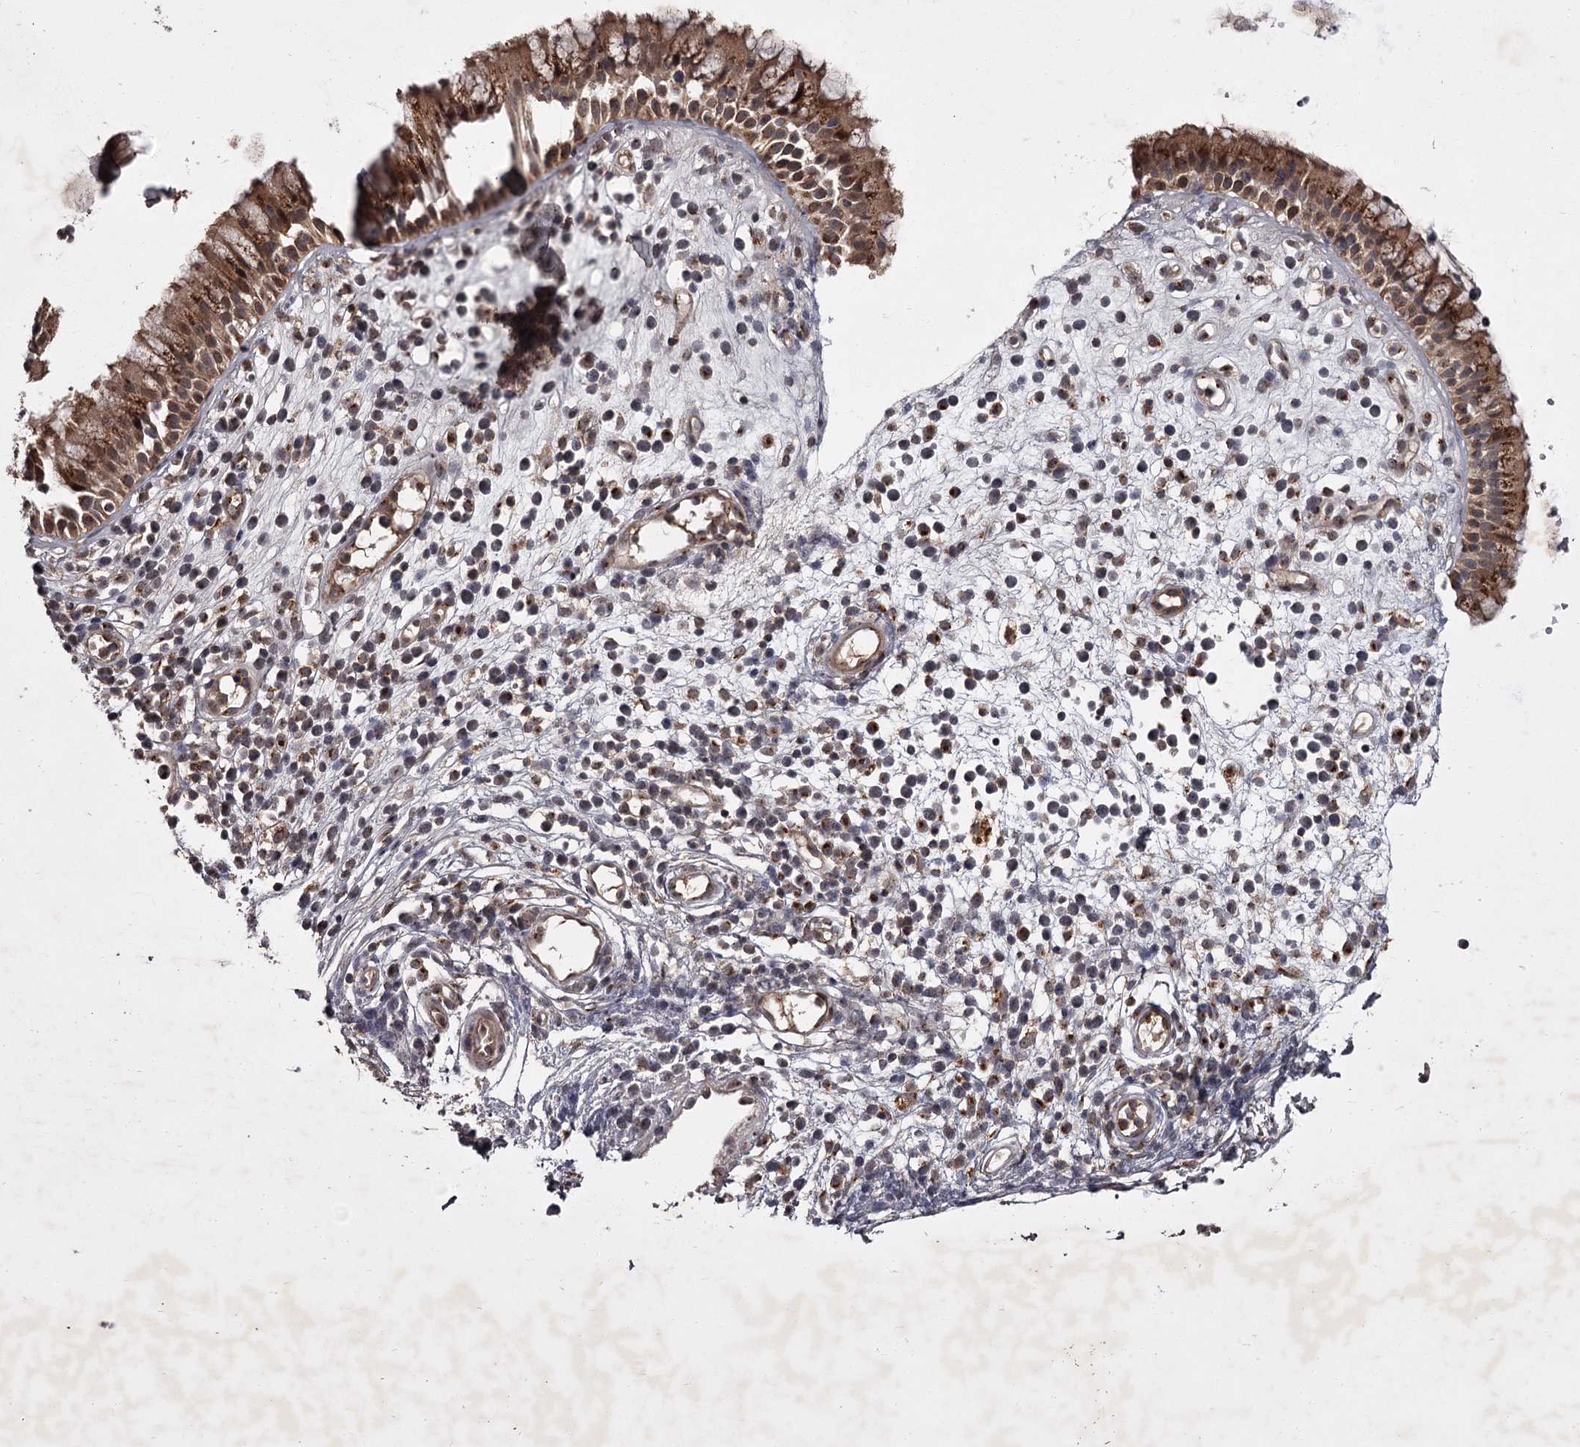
{"staining": {"intensity": "moderate", "quantity": ">75%", "location": "cytoplasmic/membranous"}, "tissue": "nasopharynx", "cell_type": "Respiratory epithelial cells", "image_type": "normal", "snomed": [{"axis": "morphology", "description": "Normal tissue, NOS"}, {"axis": "morphology", "description": "Inflammation, NOS"}, {"axis": "topography", "description": "Nasopharynx"}], "caption": "DAB (3,3'-diaminobenzidine) immunohistochemical staining of unremarkable human nasopharynx displays moderate cytoplasmic/membranous protein positivity in approximately >75% of respiratory epithelial cells.", "gene": "TBC1D23", "patient": {"sex": "male", "age": 29}}